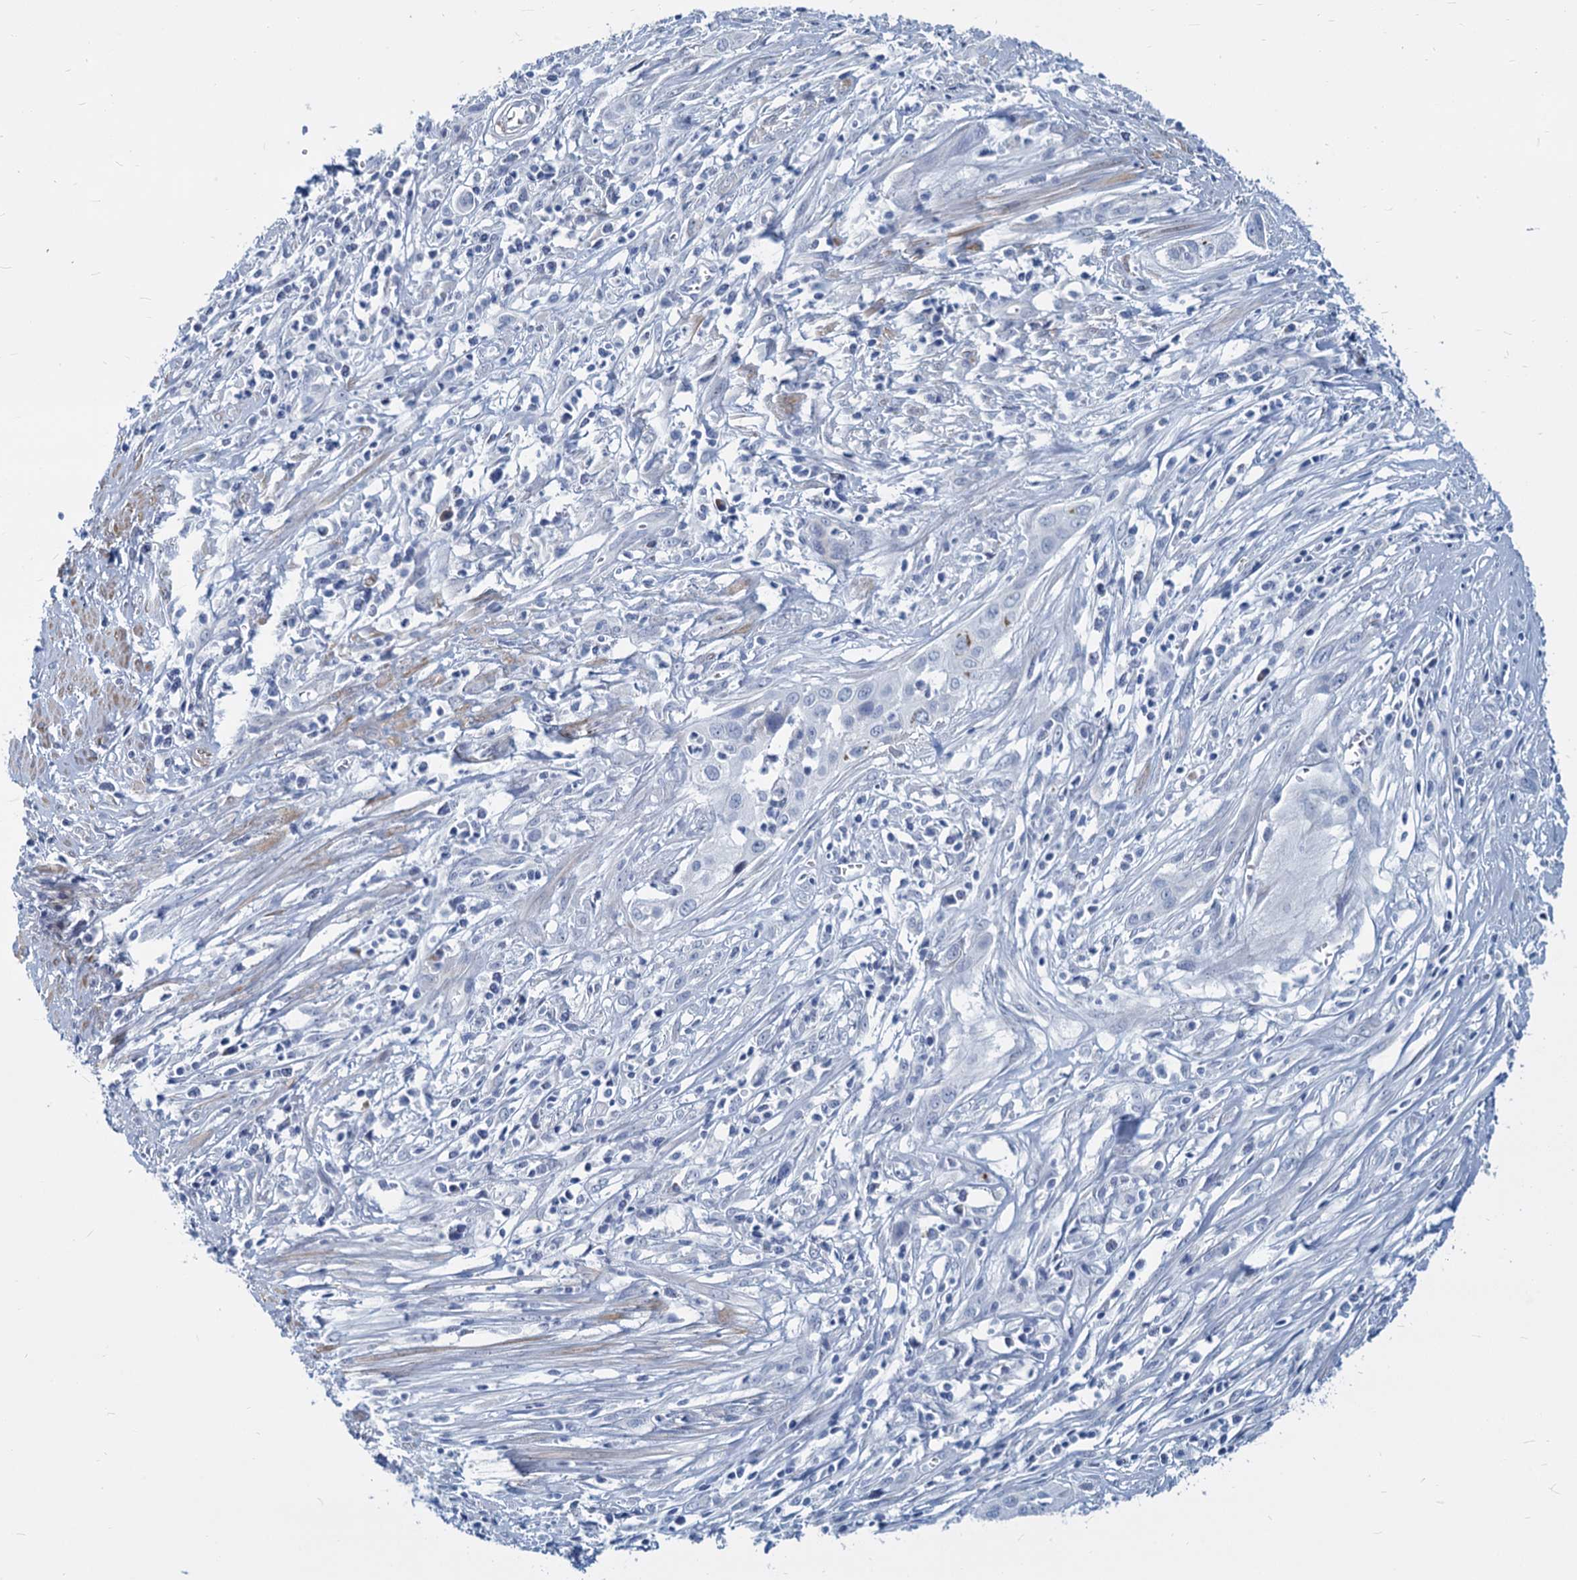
{"staining": {"intensity": "negative", "quantity": "none", "location": "none"}, "tissue": "cervical cancer", "cell_type": "Tumor cells", "image_type": "cancer", "snomed": [{"axis": "morphology", "description": "Squamous cell carcinoma, NOS"}, {"axis": "topography", "description": "Cervix"}], "caption": "IHC histopathology image of neoplastic tissue: cervical cancer (squamous cell carcinoma) stained with DAB (3,3'-diaminobenzidine) shows no significant protein expression in tumor cells.", "gene": "GSTM3", "patient": {"sex": "female", "age": 34}}